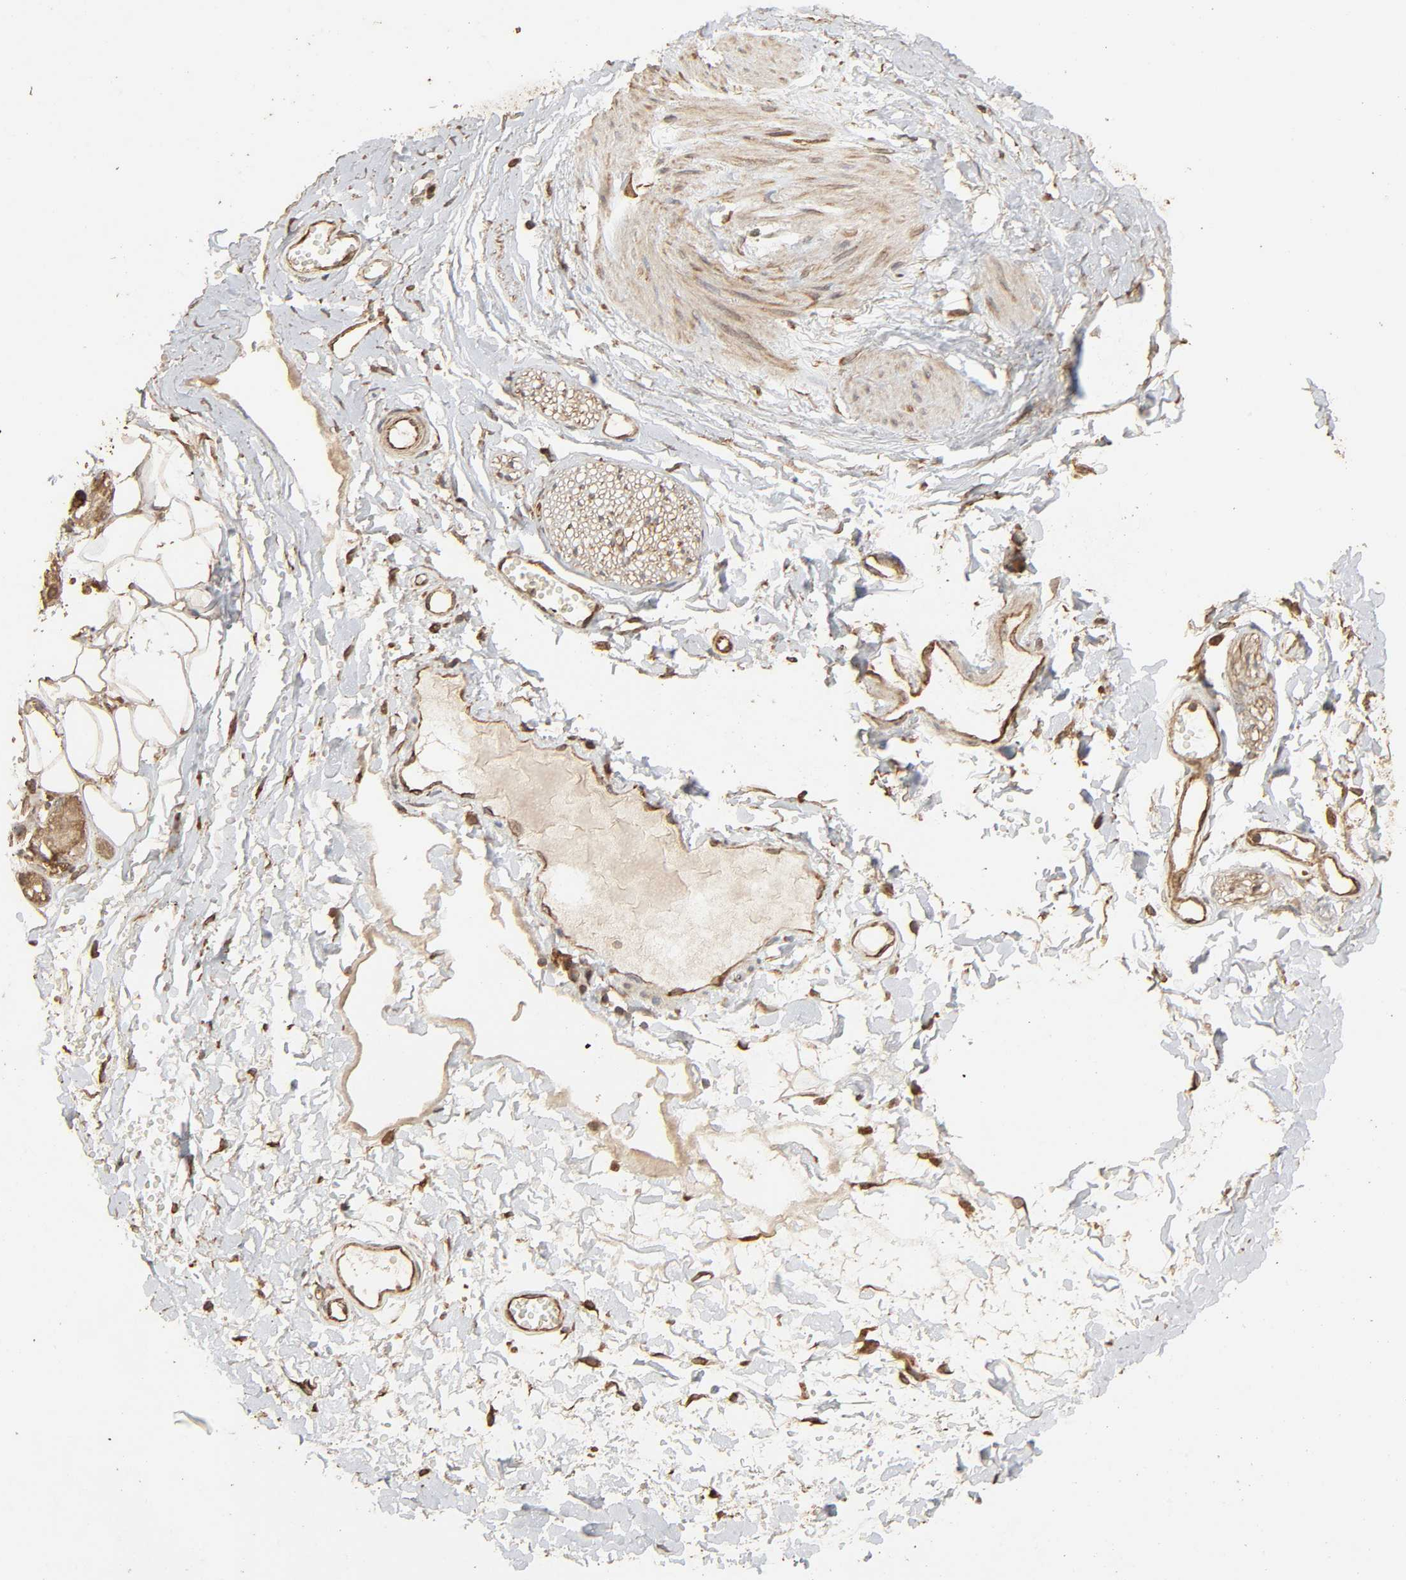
{"staining": {"intensity": "moderate", "quantity": ">75%", "location": "cytoplasmic/membranous"}, "tissue": "adipose tissue", "cell_type": "Adipocytes", "image_type": "normal", "snomed": [{"axis": "morphology", "description": "Normal tissue, NOS"}, {"axis": "morphology", "description": "Inflammation, NOS"}, {"axis": "topography", "description": "Salivary gland"}, {"axis": "topography", "description": "Peripheral nerve tissue"}], "caption": "The micrograph reveals immunohistochemical staining of unremarkable adipose tissue. There is moderate cytoplasmic/membranous positivity is present in about >75% of adipocytes.", "gene": "RPS6KA6", "patient": {"sex": "female", "age": 75}}